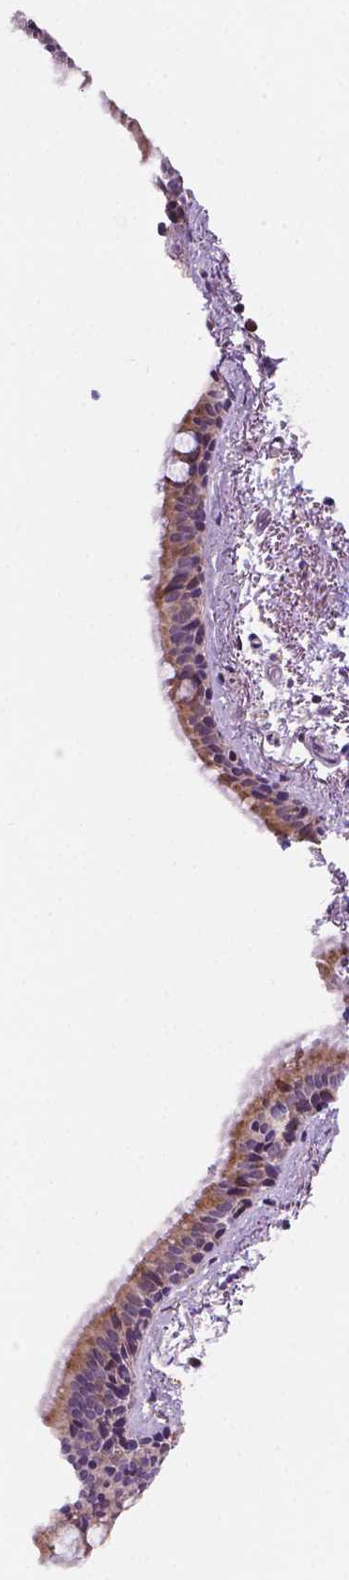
{"staining": {"intensity": "moderate", "quantity": ">75%", "location": "cytoplasmic/membranous"}, "tissue": "bronchus", "cell_type": "Respiratory epithelial cells", "image_type": "normal", "snomed": [{"axis": "morphology", "description": "Normal tissue, NOS"}, {"axis": "topography", "description": "Bronchus"}], "caption": "The histopathology image demonstrates staining of benign bronchus, revealing moderate cytoplasmic/membranous protein expression (brown color) within respiratory epithelial cells. (brown staining indicates protein expression, while blue staining denotes nuclei).", "gene": "GEMIN4", "patient": {"sex": "female", "age": 61}}